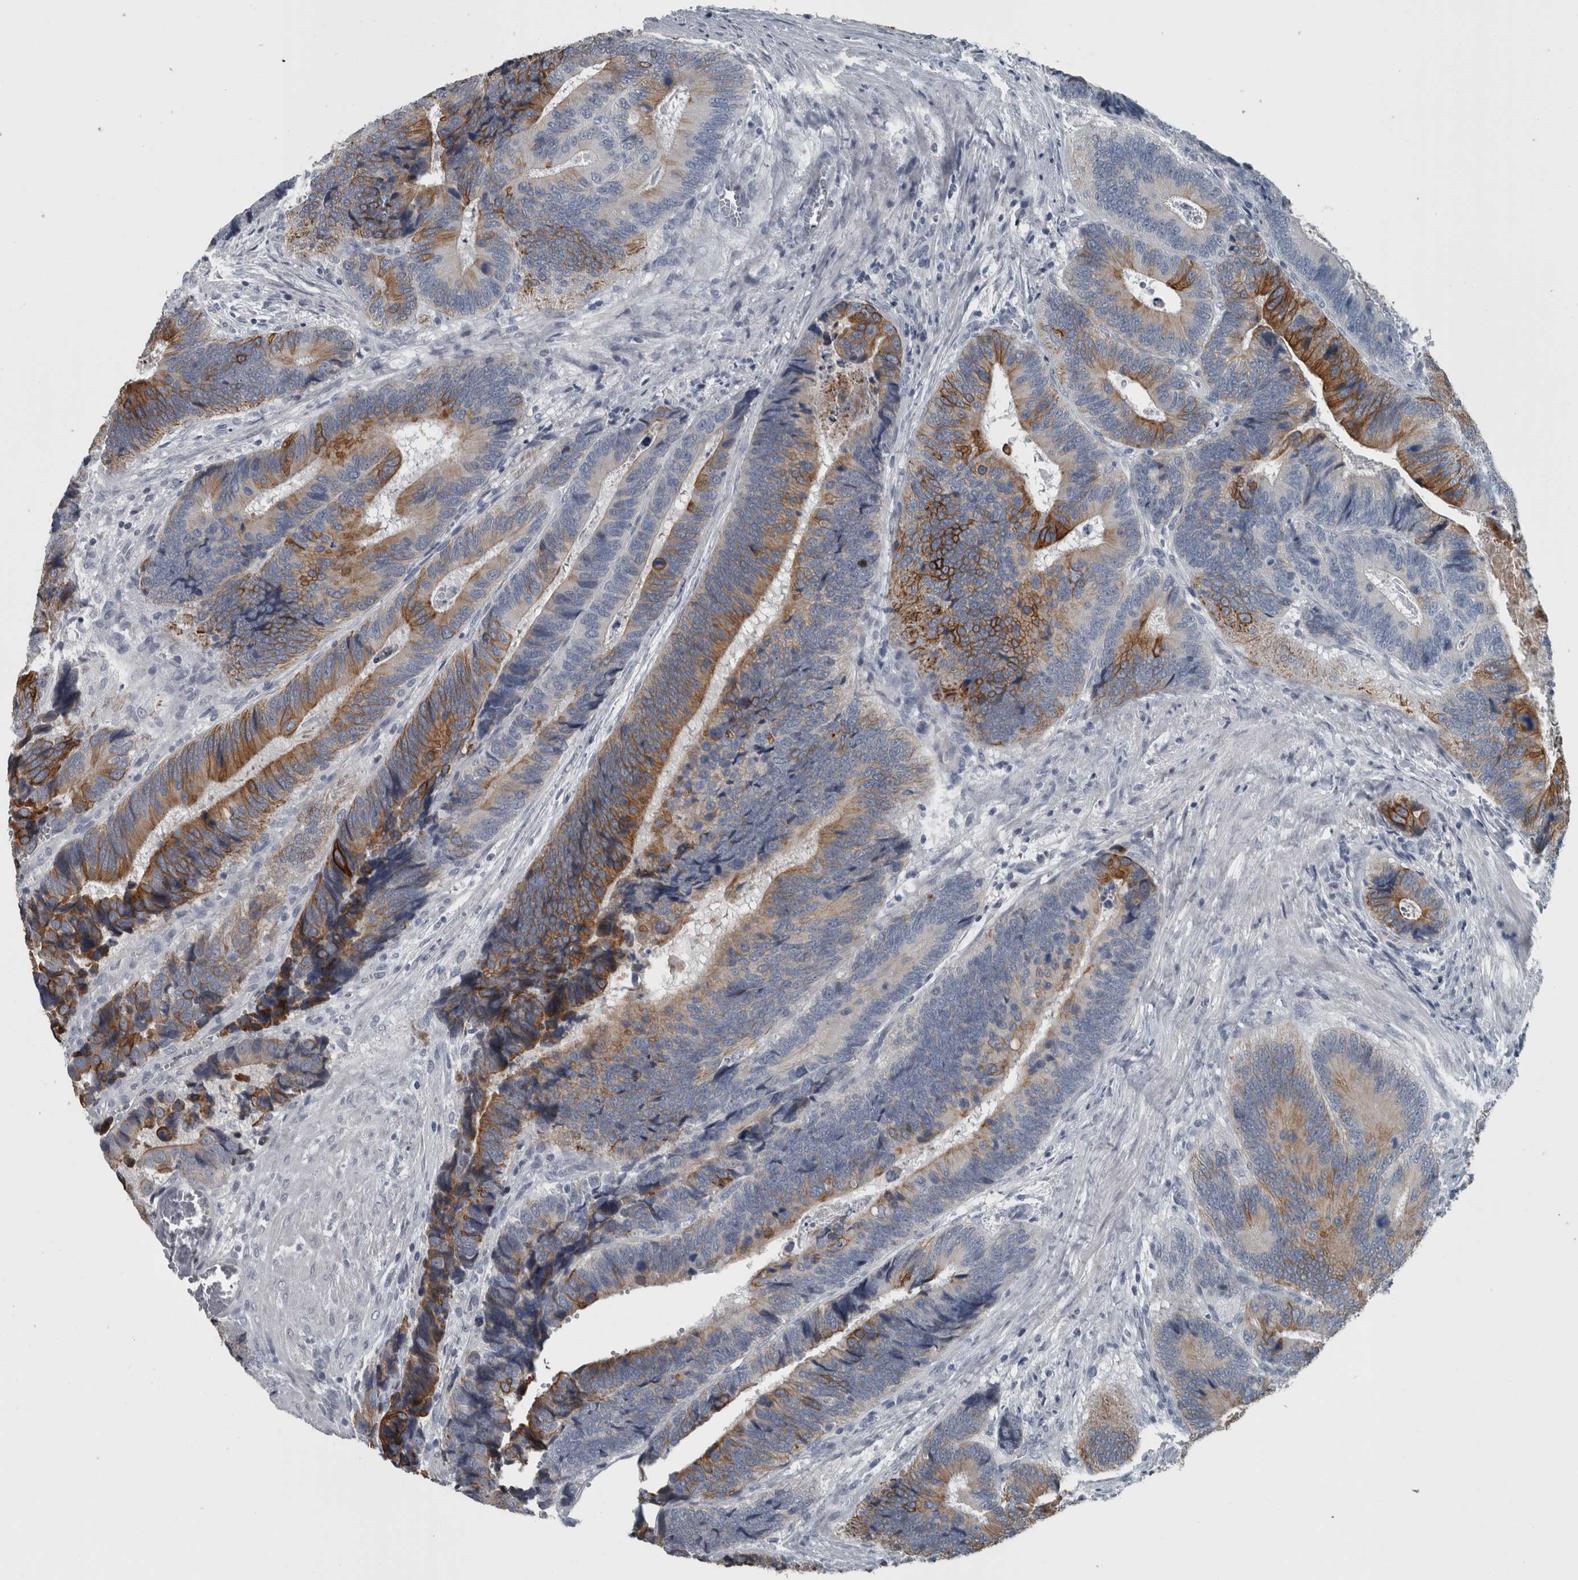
{"staining": {"intensity": "strong", "quantity": "25%-75%", "location": "cytoplasmic/membranous"}, "tissue": "colorectal cancer", "cell_type": "Tumor cells", "image_type": "cancer", "snomed": [{"axis": "morphology", "description": "Inflammation, NOS"}, {"axis": "morphology", "description": "Adenocarcinoma, NOS"}, {"axis": "topography", "description": "Colon"}], "caption": "Protein analysis of adenocarcinoma (colorectal) tissue displays strong cytoplasmic/membranous expression in approximately 25%-75% of tumor cells.", "gene": "KRT20", "patient": {"sex": "male", "age": 72}}